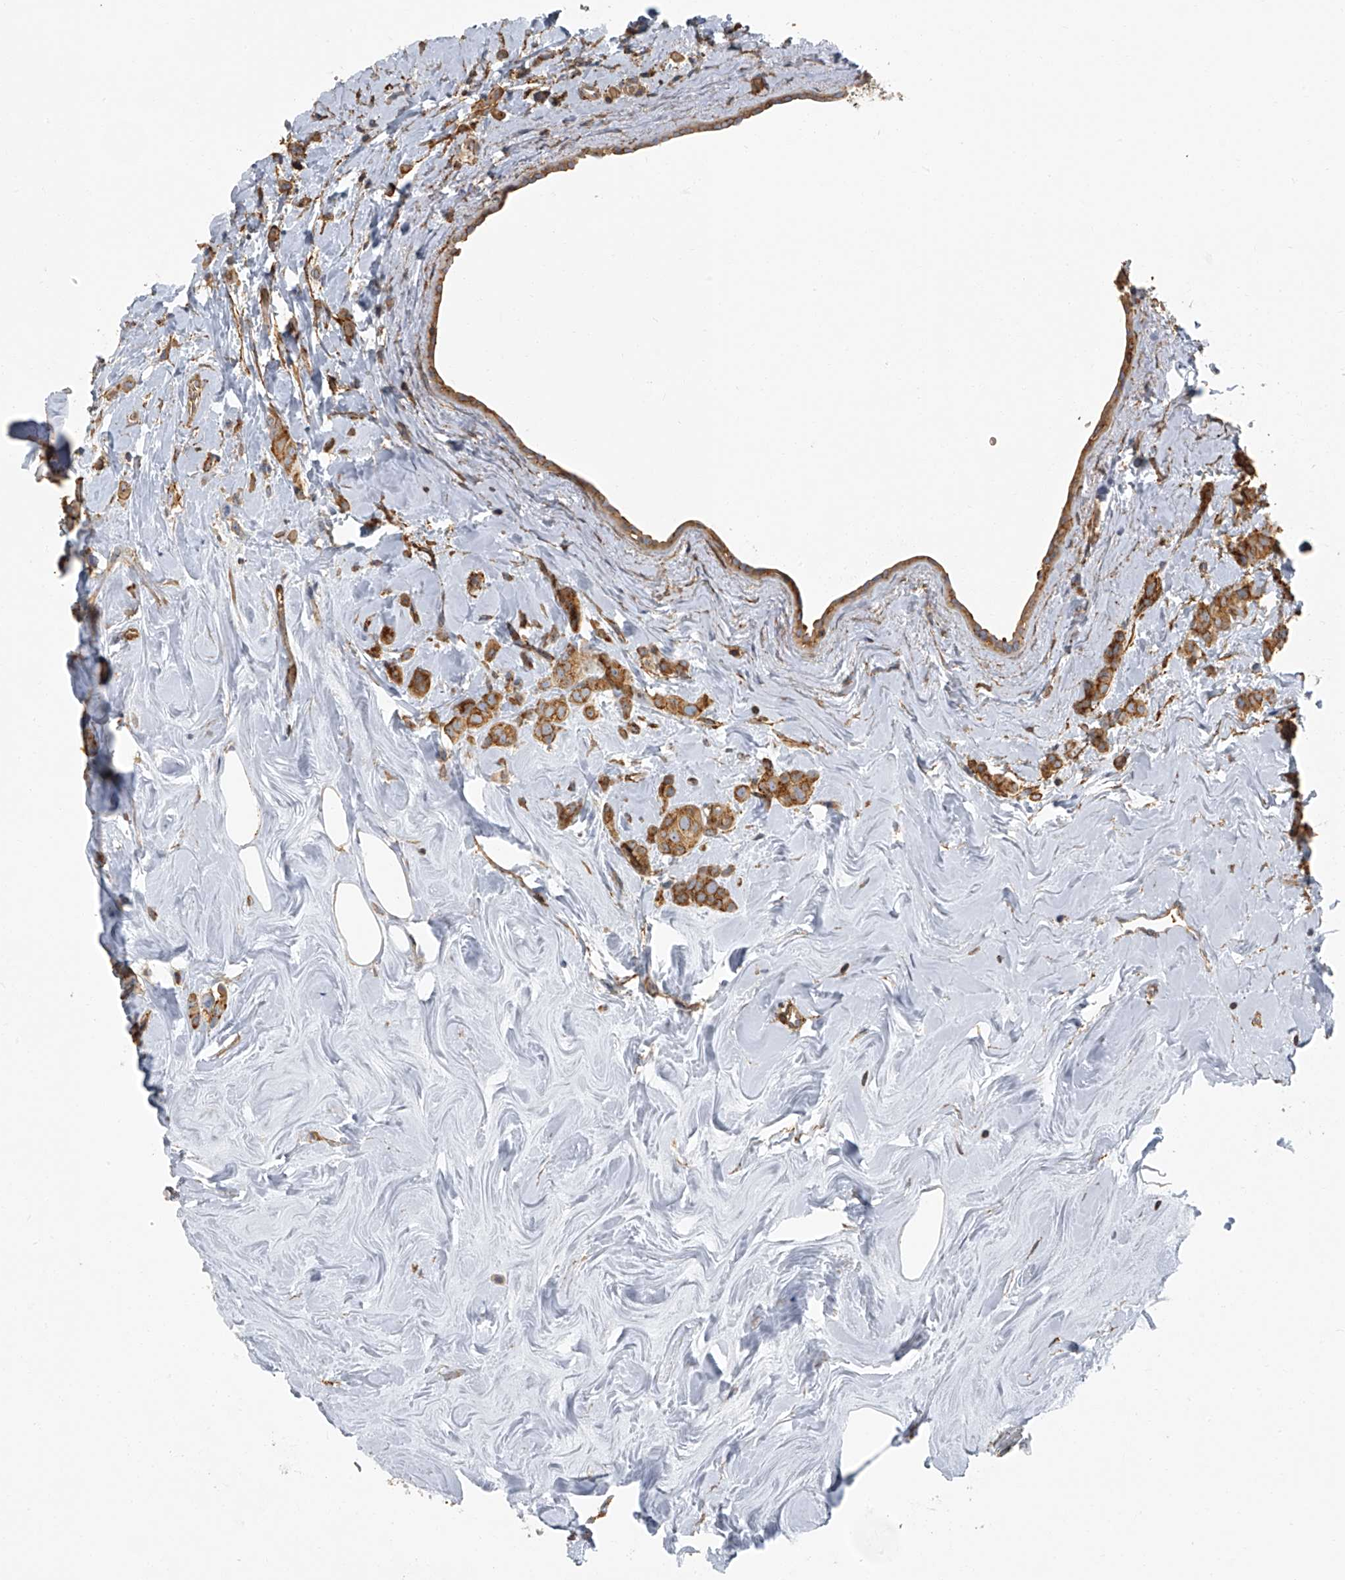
{"staining": {"intensity": "moderate", "quantity": ">75%", "location": "cytoplasmic/membranous"}, "tissue": "breast cancer", "cell_type": "Tumor cells", "image_type": "cancer", "snomed": [{"axis": "morphology", "description": "Lobular carcinoma"}, {"axis": "topography", "description": "Breast"}], "caption": "This photomicrograph displays lobular carcinoma (breast) stained with immunohistochemistry (IHC) to label a protein in brown. The cytoplasmic/membranous of tumor cells show moderate positivity for the protein. Nuclei are counter-stained blue.", "gene": "SEPTIN7", "patient": {"sex": "female", "age": 47}}